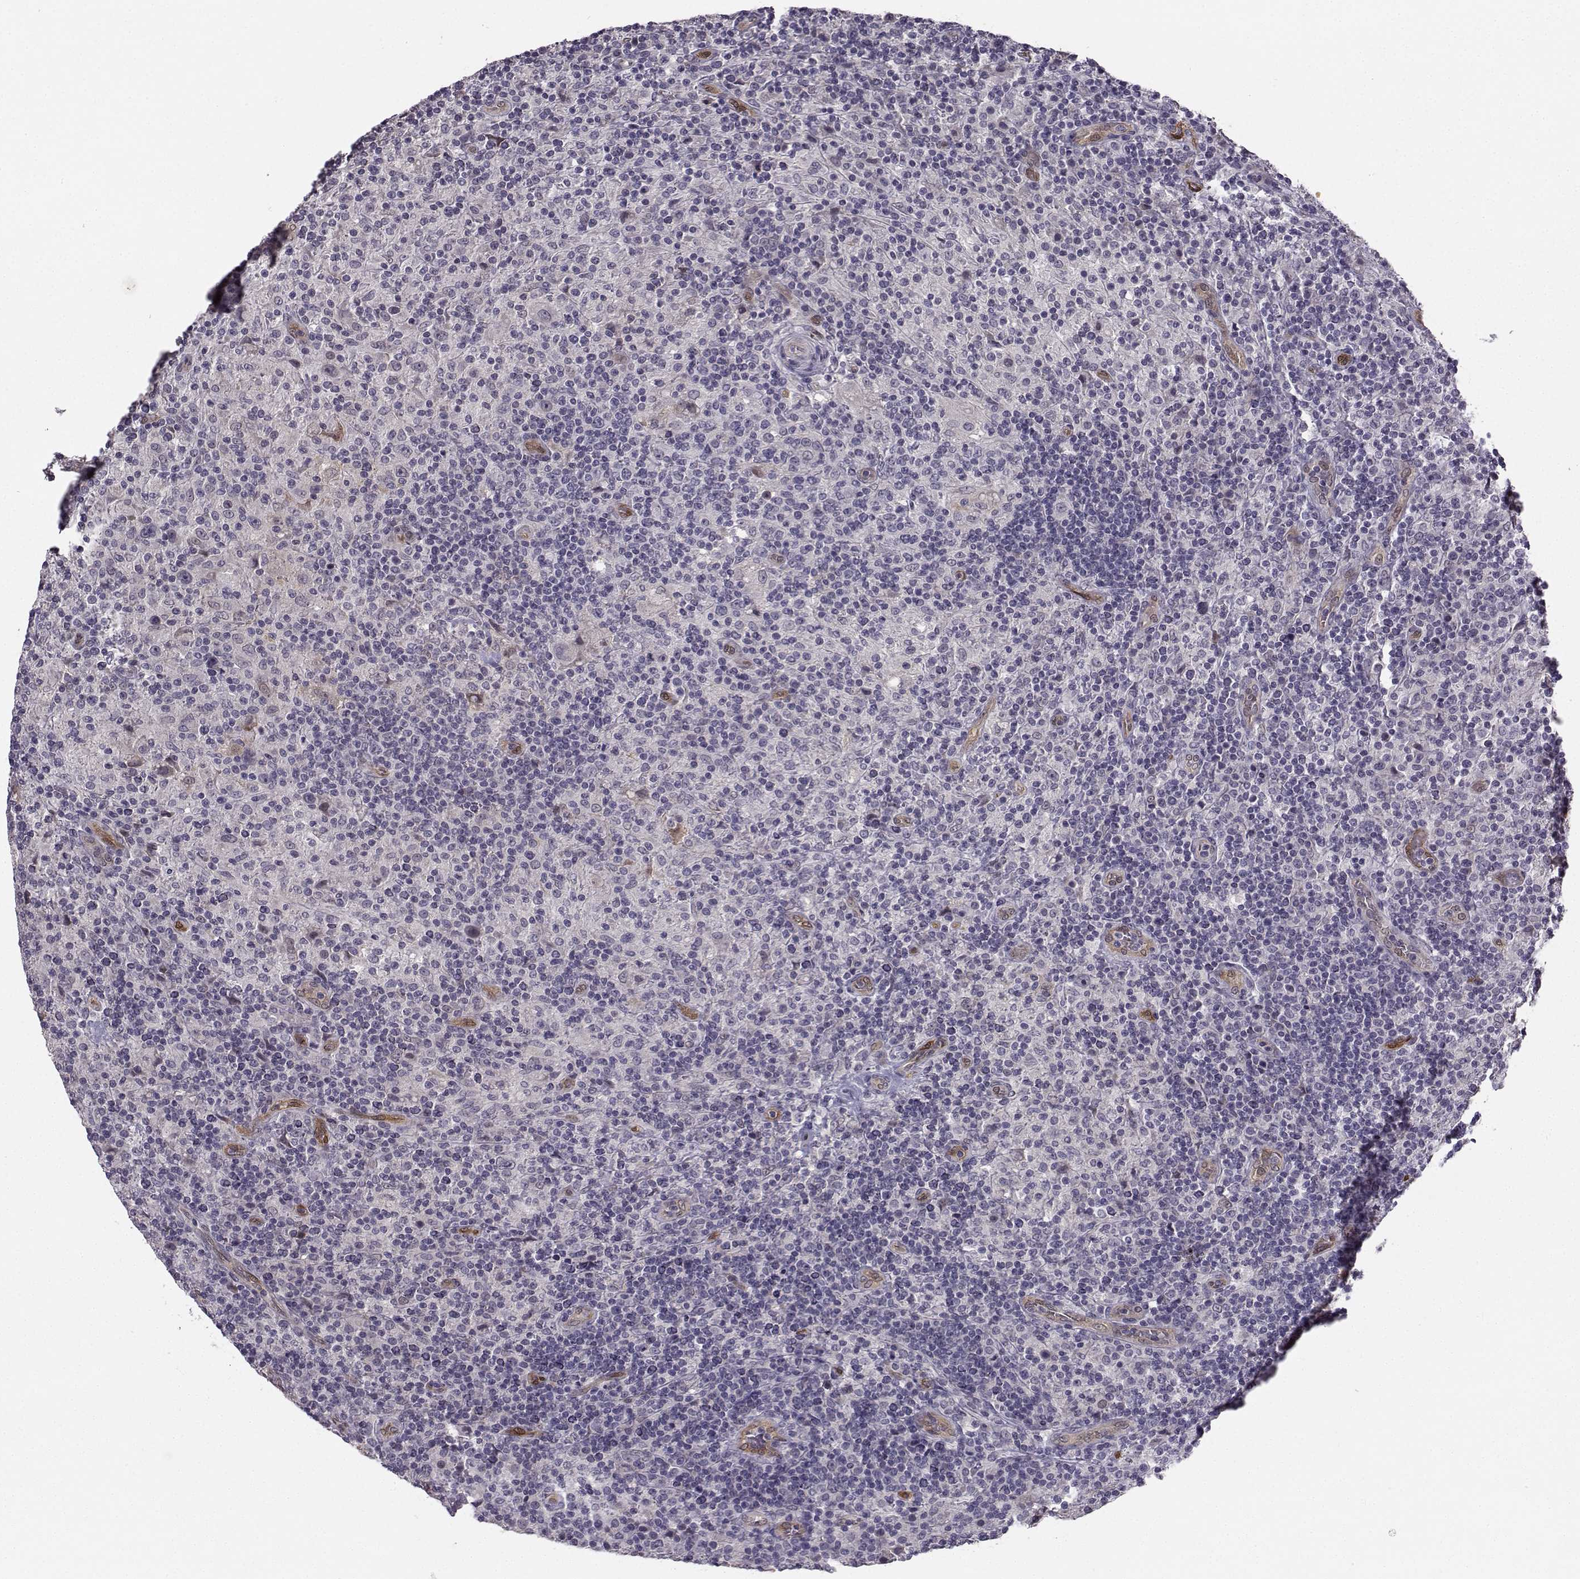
{"staining": {"intensity": "negative", "quantity": "none", "location": "none"}, "tissue": "lymphoma", "cell_type": "Tumor cells", "image_type": "cancer", "snomed": [{"axis": "morphology", "description": "Hodgkin's disease, NOS"}, {"axis": "topography", "description": "Lymph node"}], "caption": "This is an IHC photomicrograph of human Hodgkin's disease. There is no positivity in tumor cells.", "gene": "NQO1", "patient": {"sex": "male", "age": 70}}